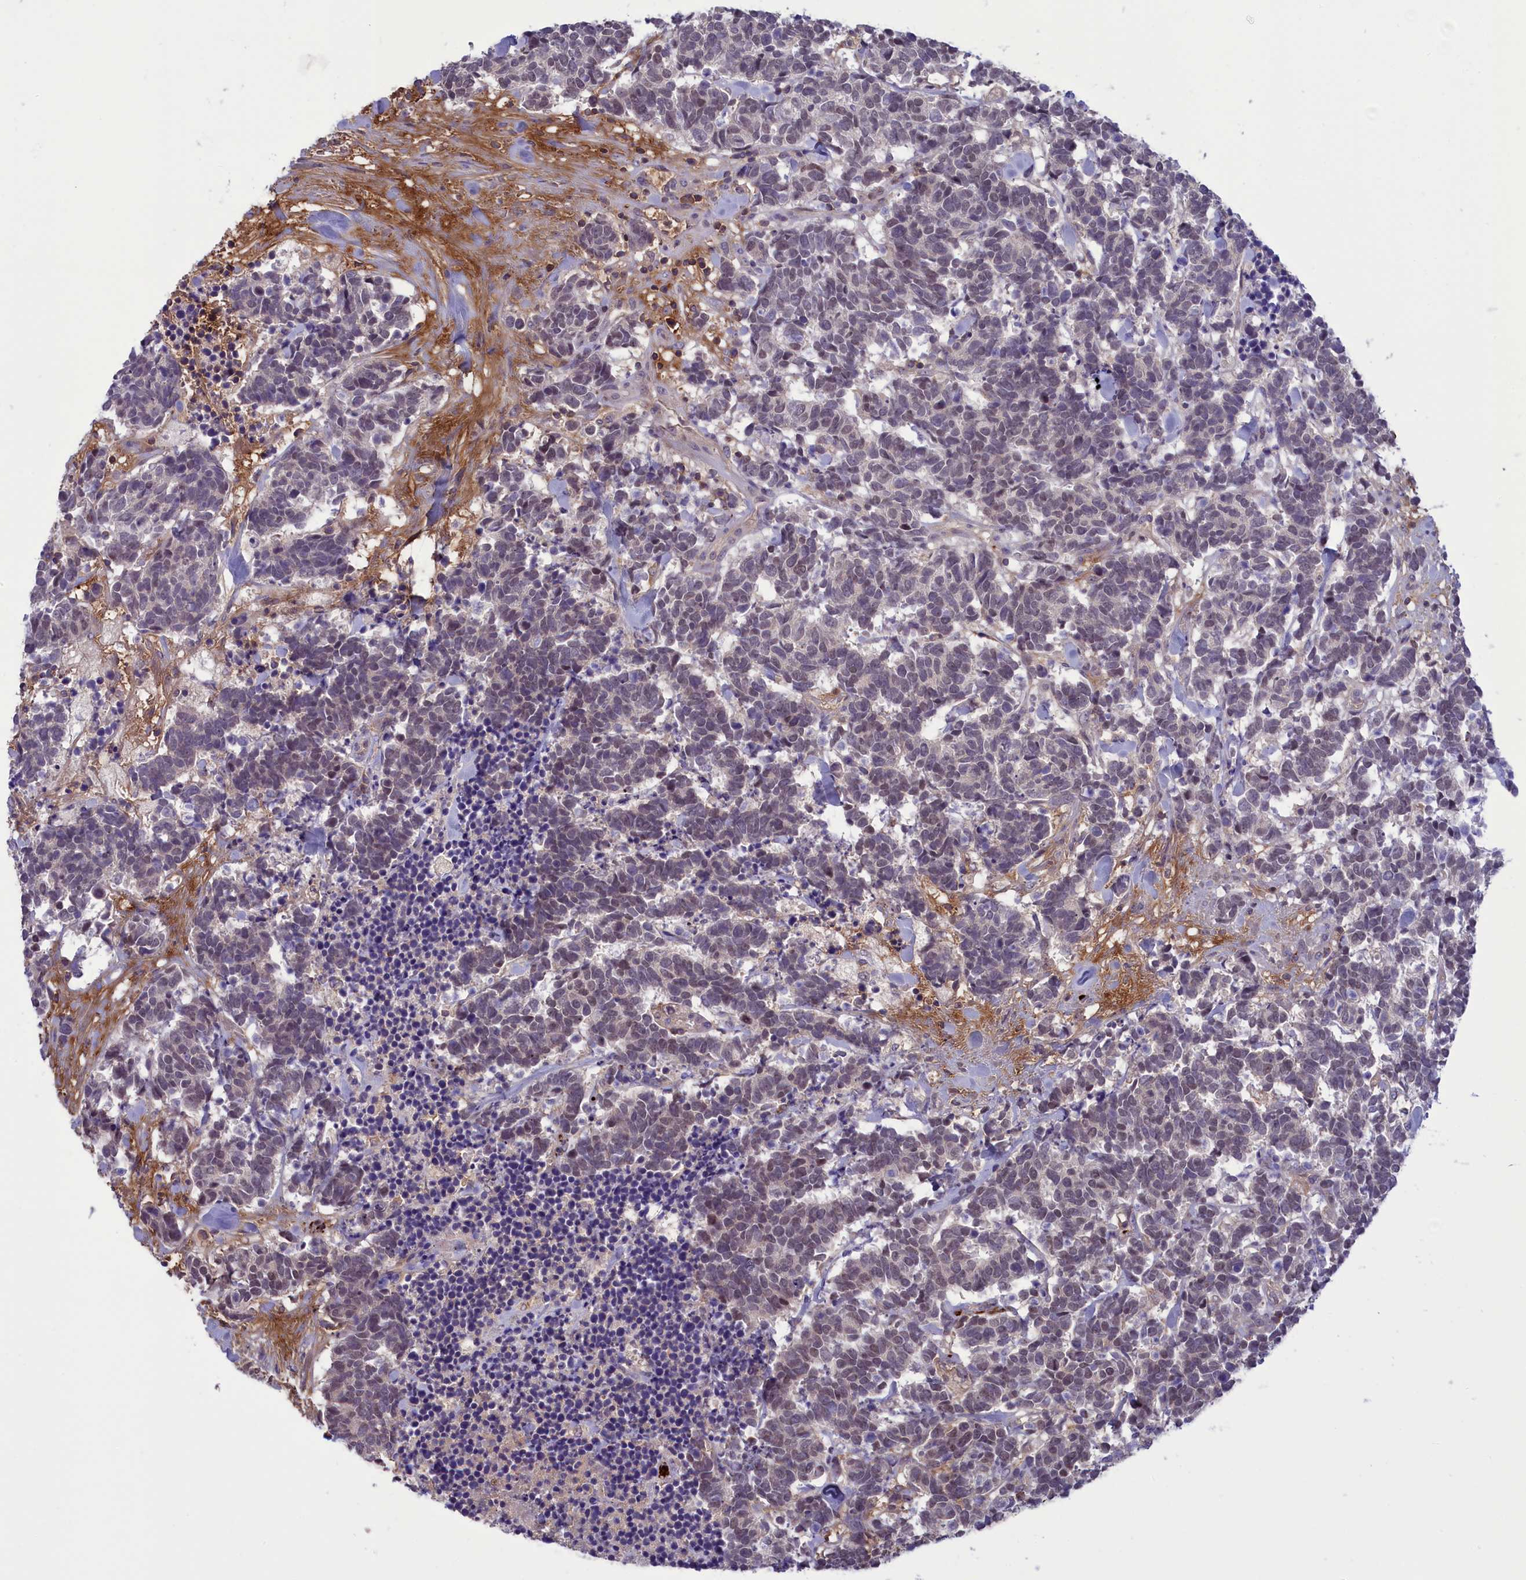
{"staining": {"intensity": "negative", "quantity": "none", "location": "none"}, "tissue": "carcinoid", "cell_type": "Tumor cells", "image_type": "cancer", "snomed": [{"axis": "morphology", "description": "Carcinoma, NOS"}, {"axis": "morphology", "description": "Carcinoid, malignant, NOS"}, {"axis": "topography", "description": "Prostate"}], "caption": "The histopathology image displays no significant expression in tumor cells of carcinoid.", "gene": "HEATR3", "patient": {"sex": "male", "age": 57}}